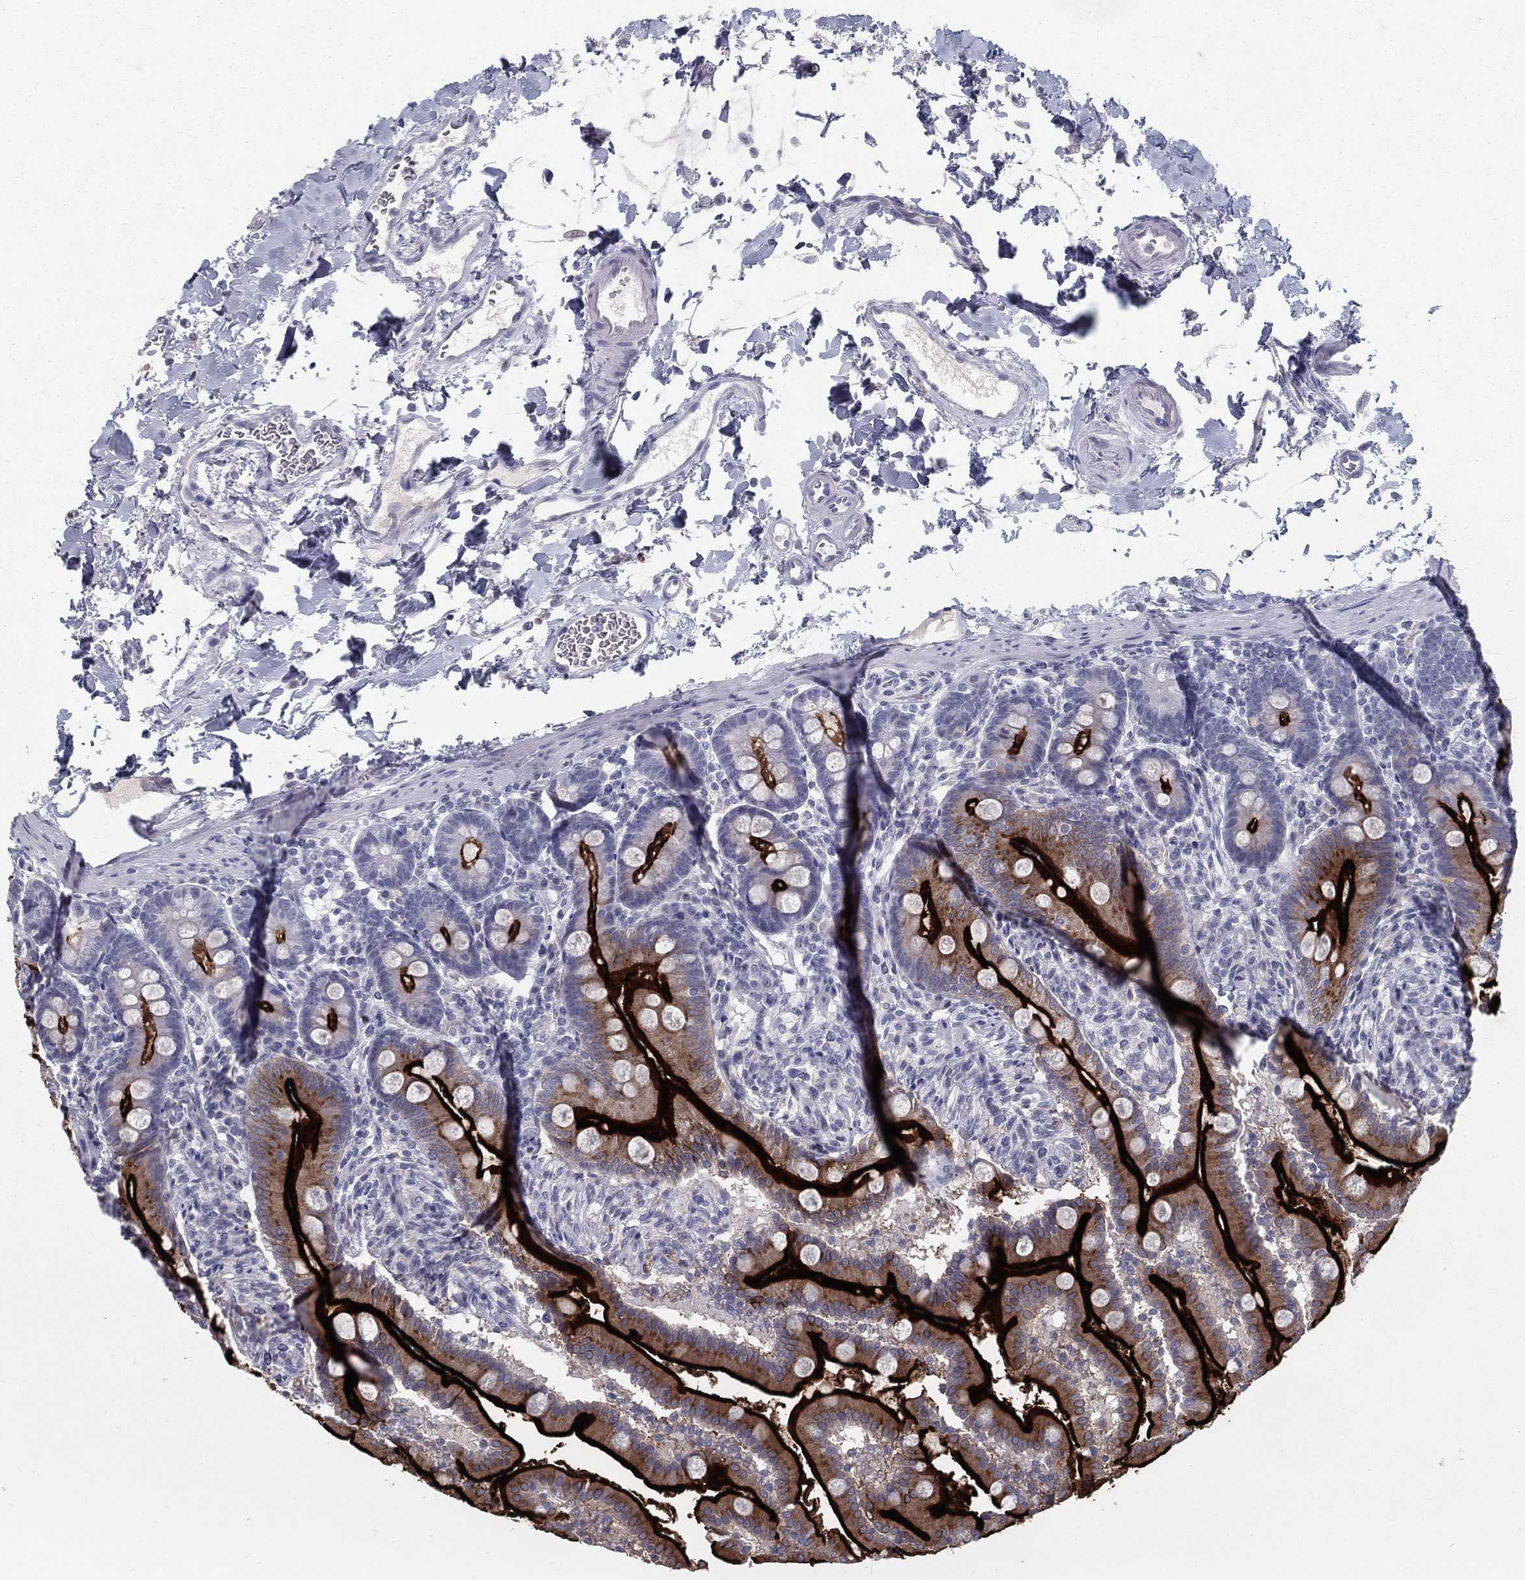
{"staining": {"intensity": "strong", "quantity": "25%-75%", "location": "cytoplasmic/membranous"}, "tissue": "small intestine", "cell_type": "Glandular cells", "image_type": "normal", "snomed": [{"axis": "morphology", "description": "Normal tissue, NOS"}, {"axis": "topography", "description": "Small intestine"}], "caption": "Protein staining shows strong cytoplasmic/membranous expression in approximately 25%-75% of glandular cells in benign small intestine. (IHC, brightfield microscopy, high magnification).", "gene": "ACE2", "patient": {"sex": "female", "age": 44}}